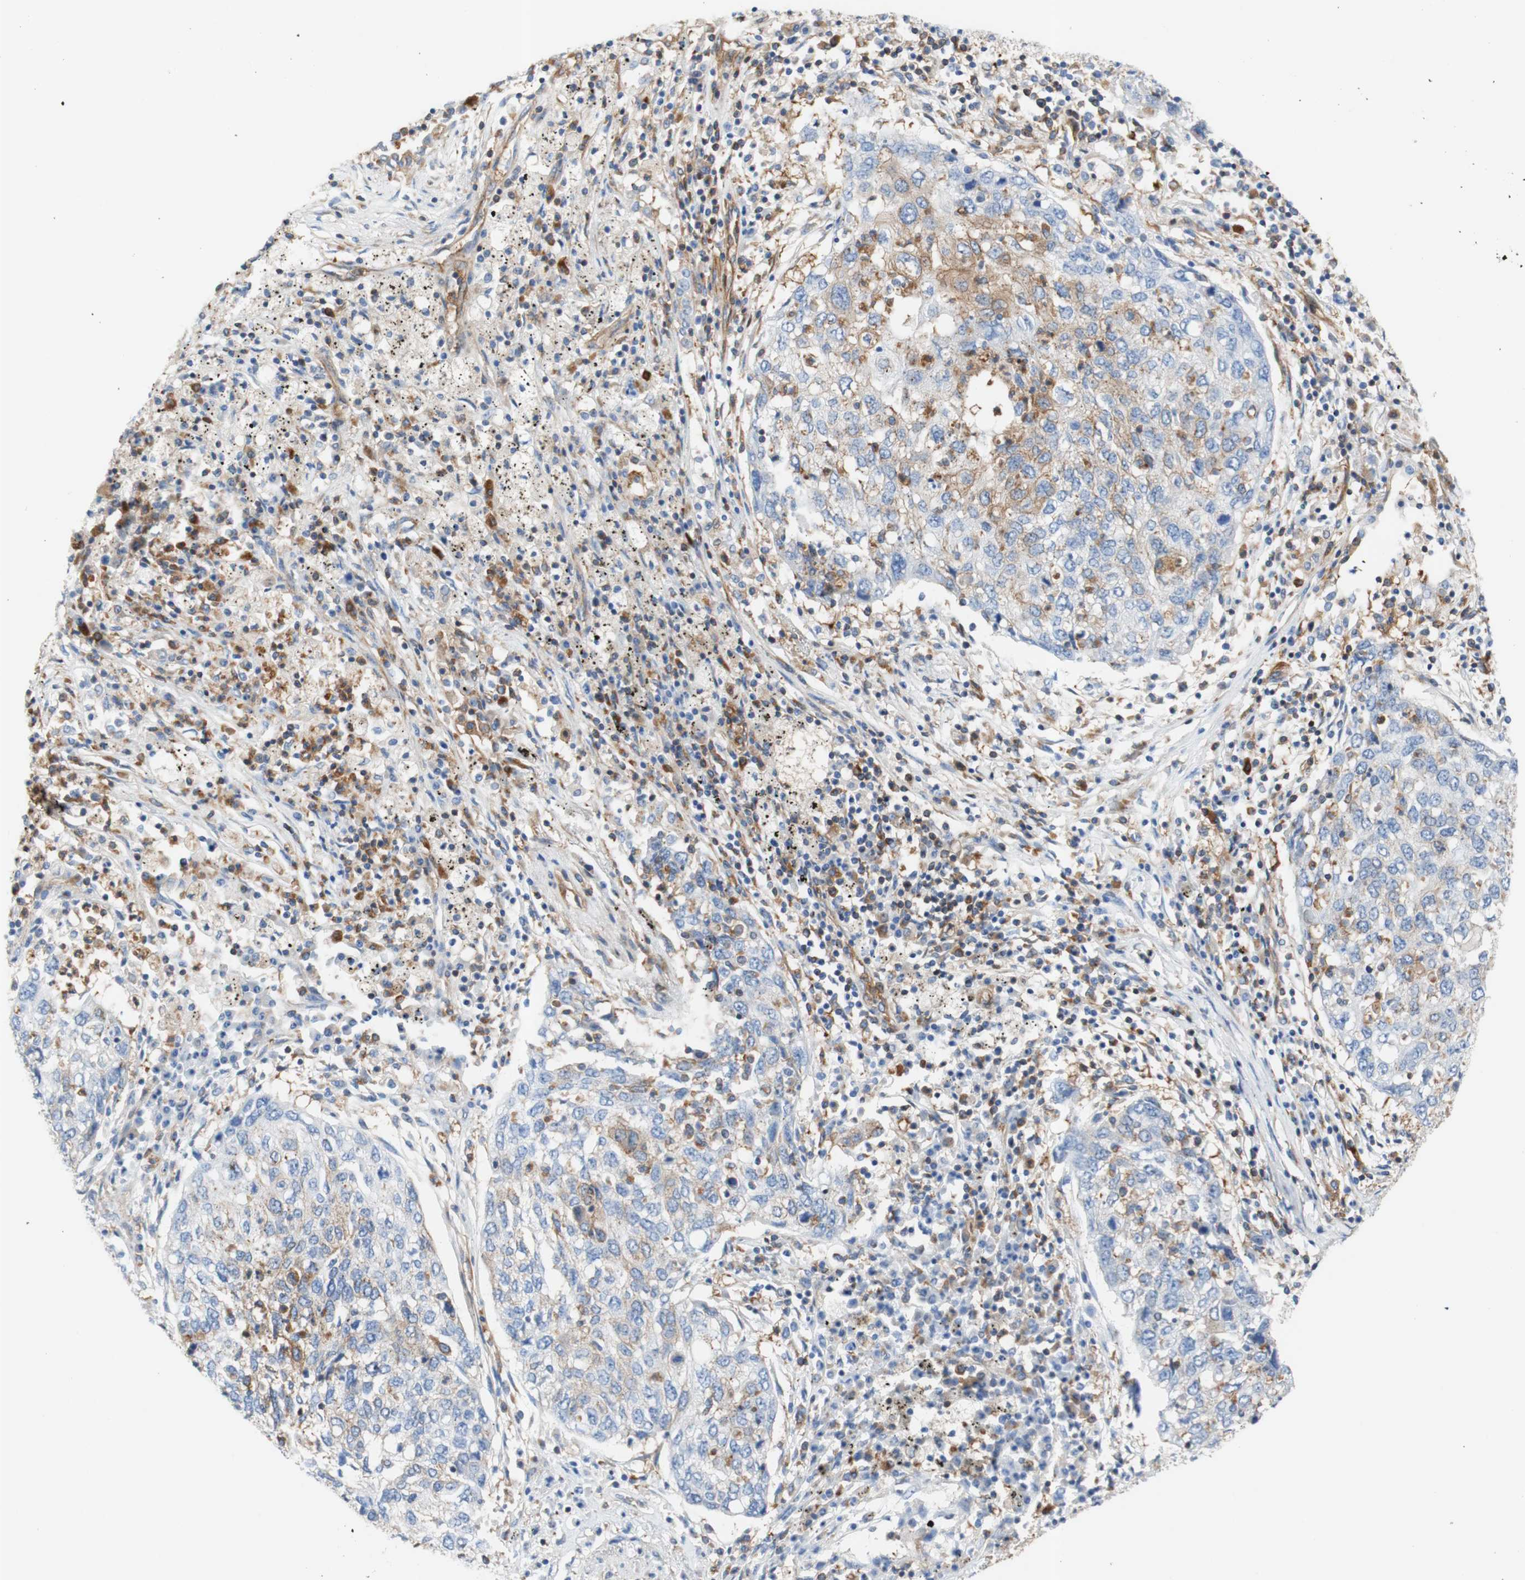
{"staining": {"intensity": "weak", "quantity": "25%-75%", "location": "cytoplasmic/membranous"}, "tissue": "lung cancer", "cell_type": "Tumor cells", "image_type": "cancer", "snomed": [{"axis": "morphology", "description": "Squamous cell carcinoma, NOS"}, {"axis": "topography", "description": "Lung"}], "caption": "The histopathology image displays immunohistochemical staining of lung cancer (squamous cell carcinoma). There is weak cytoplasmic/membranous staining is present in approximately 25%-75% of tumor cells. Nuclei are stained in blue.", "gene": "STOM", "patient": {"sex": "female", "age": 63}}